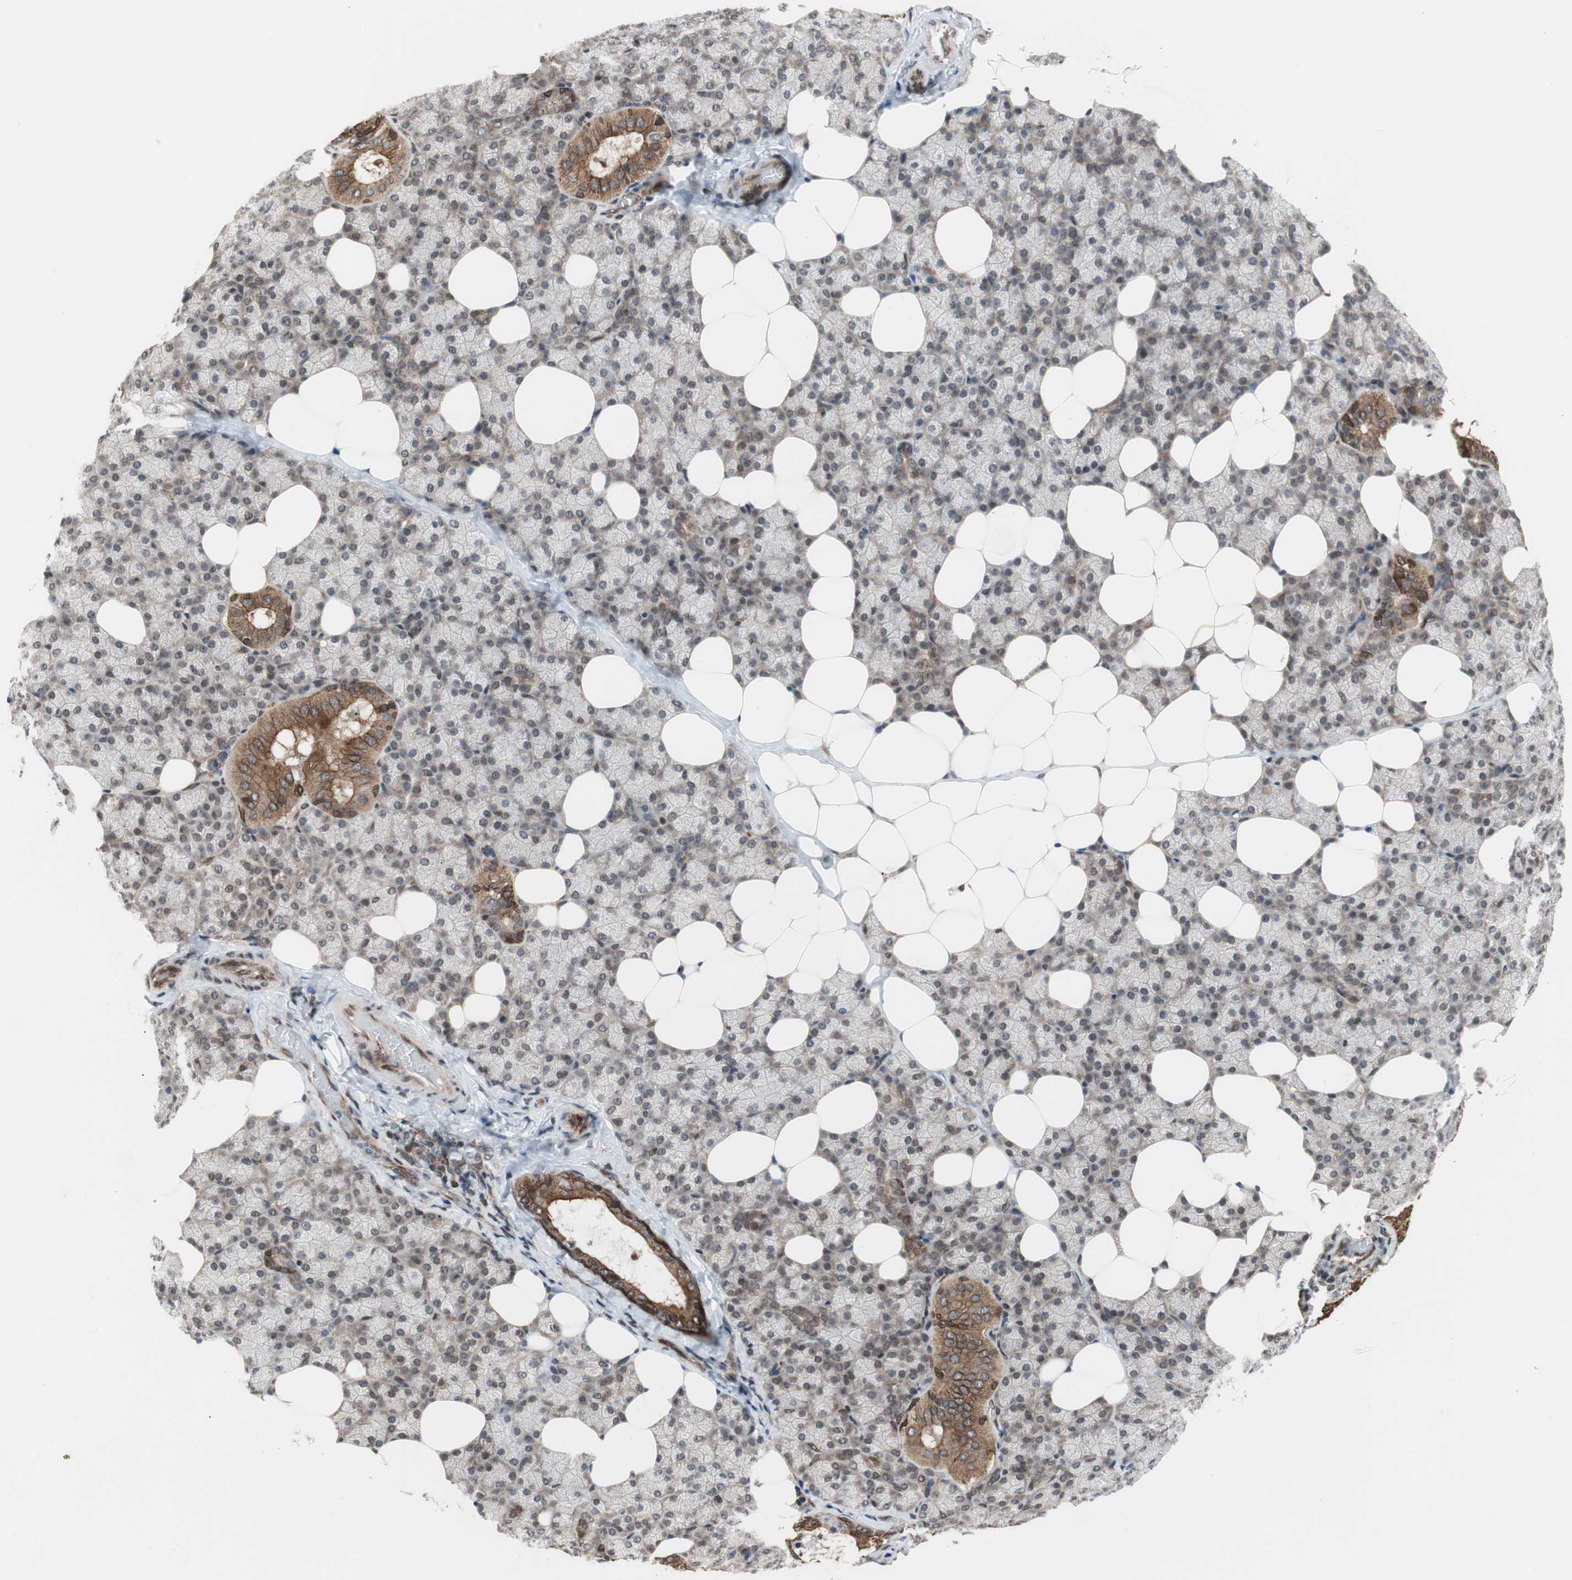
{"staining": {"intensity": "moderate", "quantity": "<25%", "location": "cytoplasmic/membranous"}, "tissue": "salivary gland", "cell_type": "Glandular cells", "image_type": "normal", "snomed": [{"axis": "morphology", "description": "Normal tissue, NOS"}, {"axis": "topography", "description": "Lymph node"}, {"axis": "topography", "description": "Salivary gland"}], "caption": "A high-resolution micrograph shows immunohistochemistry (IHC) staining of normal salivary gland, which reveals moderate cytoplasmic/membranous expression in approximately <25% of glandular cells.", "gene": "ZNF512B", "patient": {"sex": "male", "age": 8}}